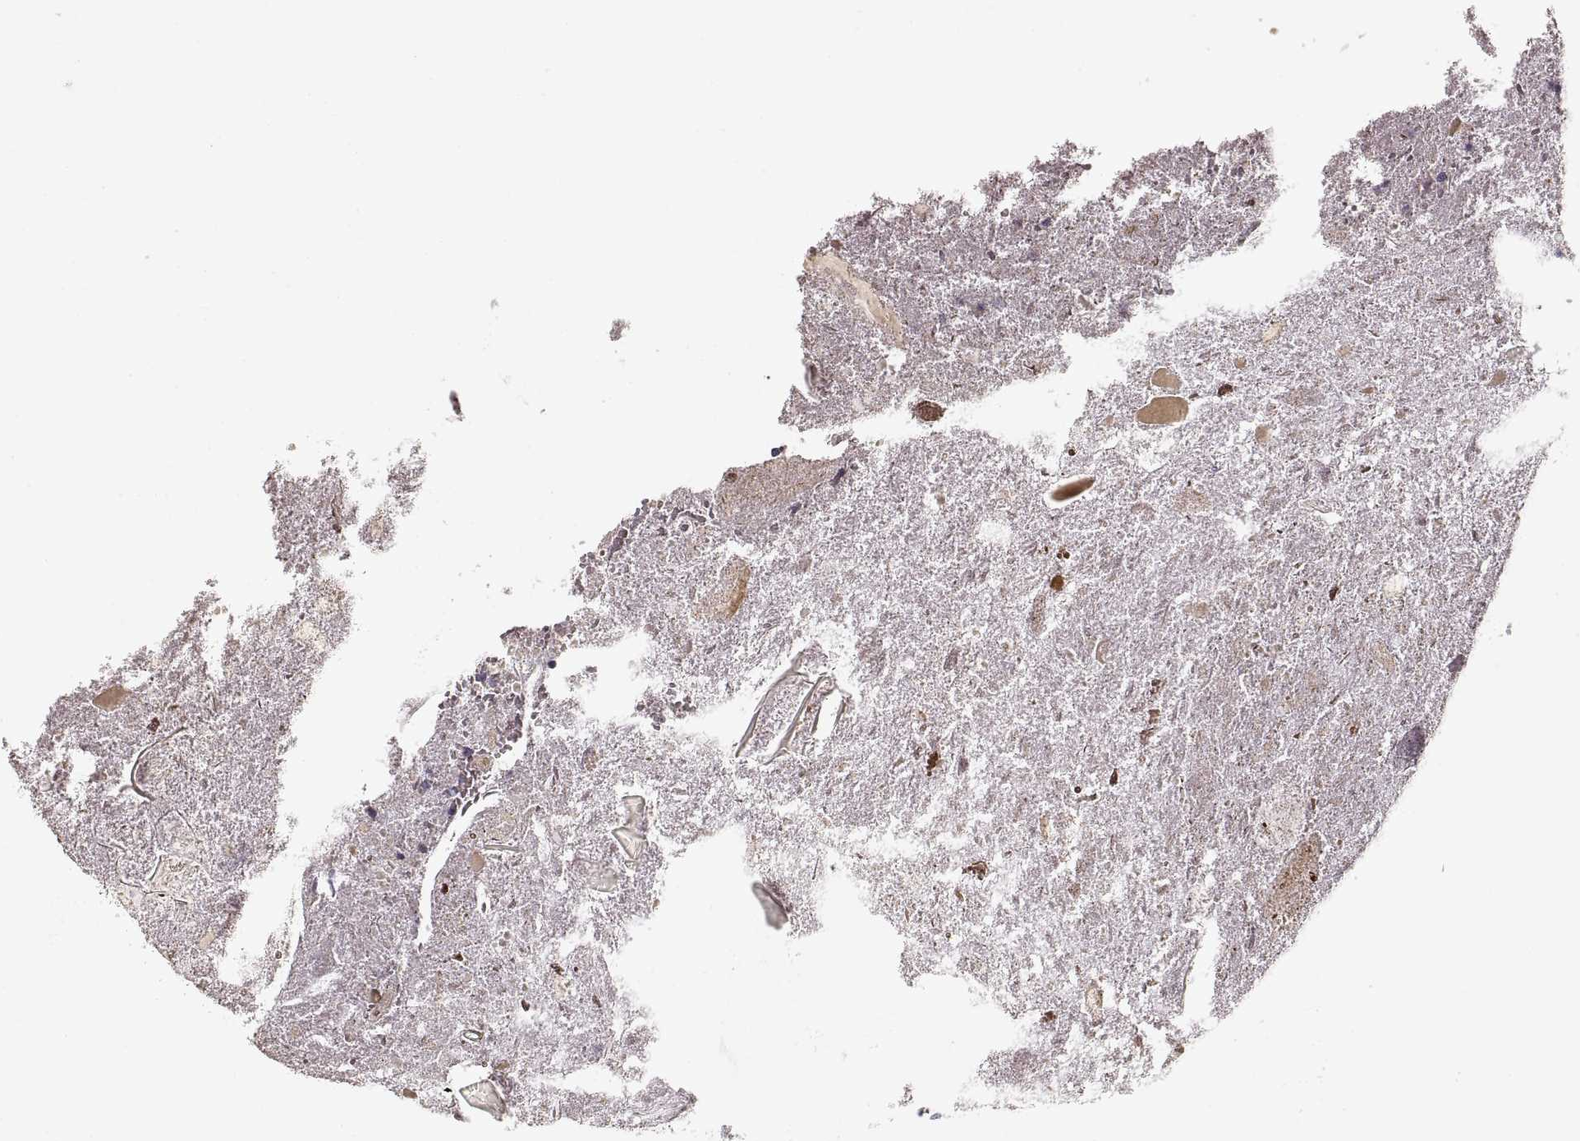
{"staining": {"intensity": "negative", "quantity": "none", "location": "none"}, "tissue": "appendix", "cell_type": "Glandular cells", "image_type": "normal", "snomed": [{"axis": "morphology", "description": "Normal tissue, NOS"}, {"axis": "topography", "description": "Appendix"}], "caption": "Immunohistochemistry (IHC) of unremarkable human appendix displays no expression in glandular cells.", "gene": "PCSK2", "patient": {"sex": "female", "age": 23}}